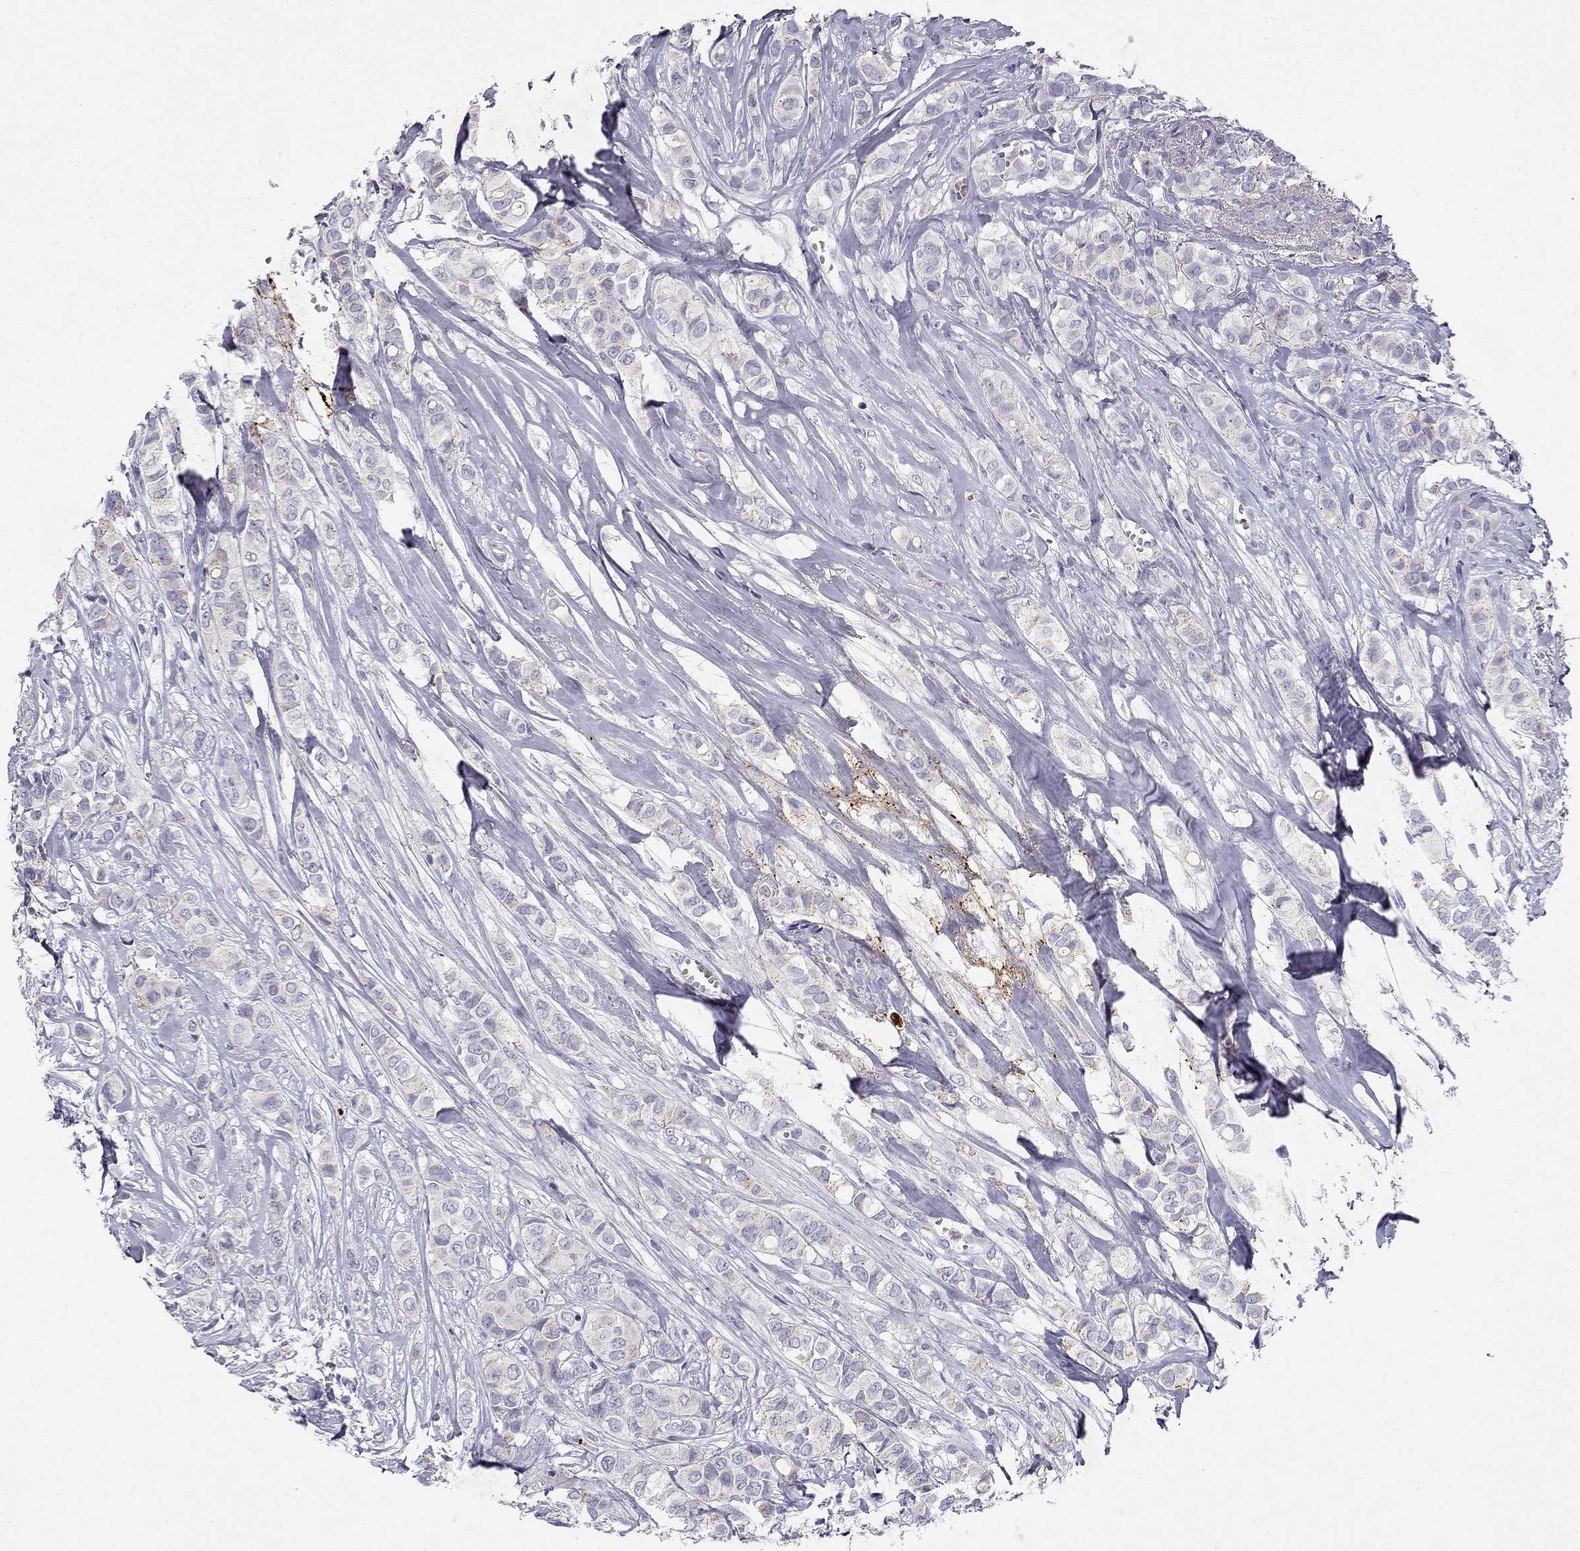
{"staining": {"intensity": "negative", "quantity": "none", "location": "none"}, "tissue": "breast cancer", "cell_type": "Tumor cells", "image_type": "cancer", "snomed": [{"axis": "morphology", "description": "Duct carcinoma"}, {"axis": "topography", "description": "Breast"}], "caption": "High power microscopy image of an immunohistochemistry photomicrograph of invasive ductal carcinoma (breast), revealing no significant expression in tumor cells.", "gene": "SLC6A4", "patient": {"sex": "female", "age": 85}}